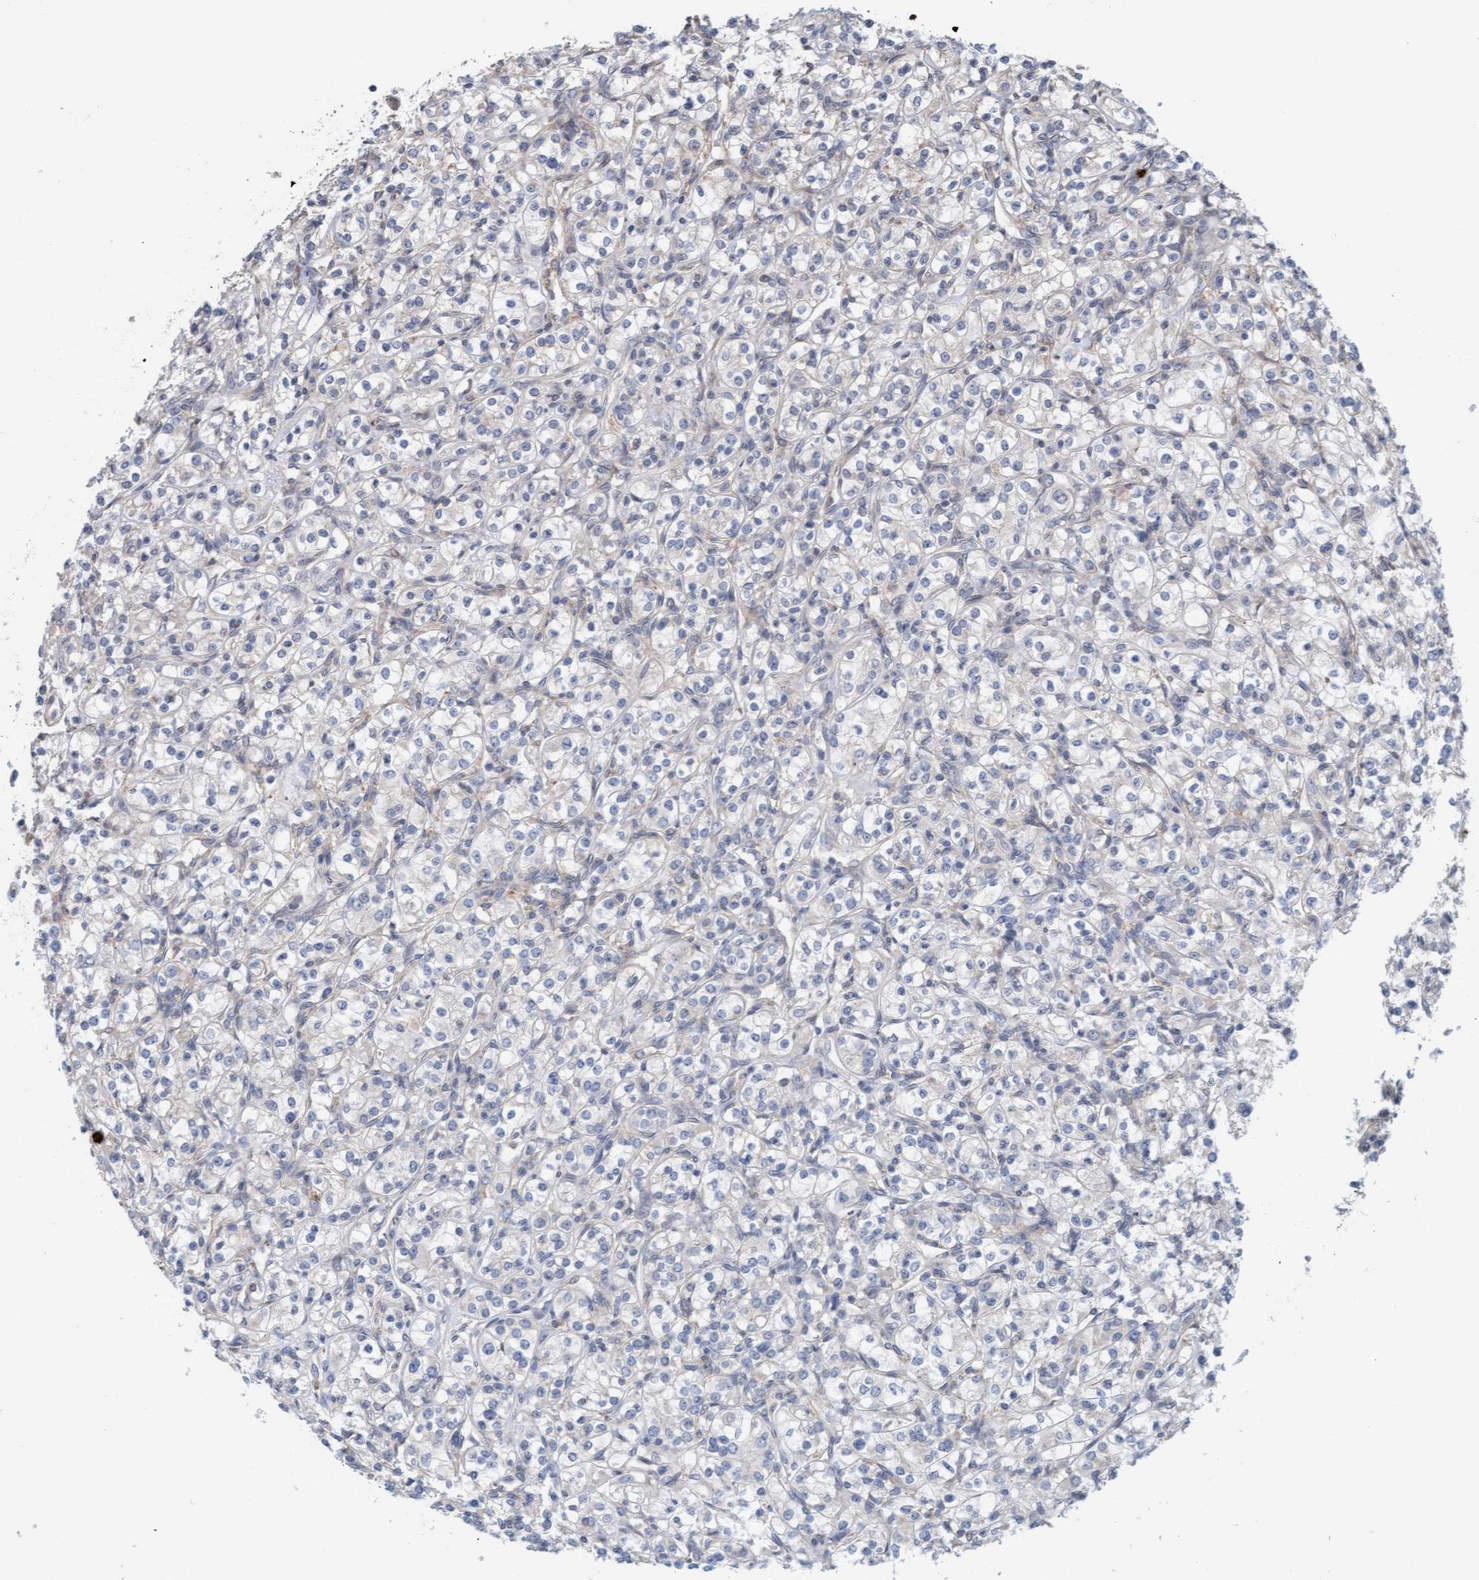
{"staining": {"intensity": "negative", "quantity": "none", "location": "none"}, "tissue": "renal cancer", "cell_type": "Tumor cells", "image_type": "cancer", "snomed": [{"axis": "morphology", "description": "Adenocarcinoma, NOS"}, {"axis": "topography", "description": "Kidney"}], "caption": "Renal adenocarcinoma was stained to show a protein in brown. There is no significant staining in tumor cells. (DAB immunohistochemistry (IHC) visualized using brightfield microscopy, high magnification).", "gene": "MMP8", "patient": {"sex": "male", "age": 77}}